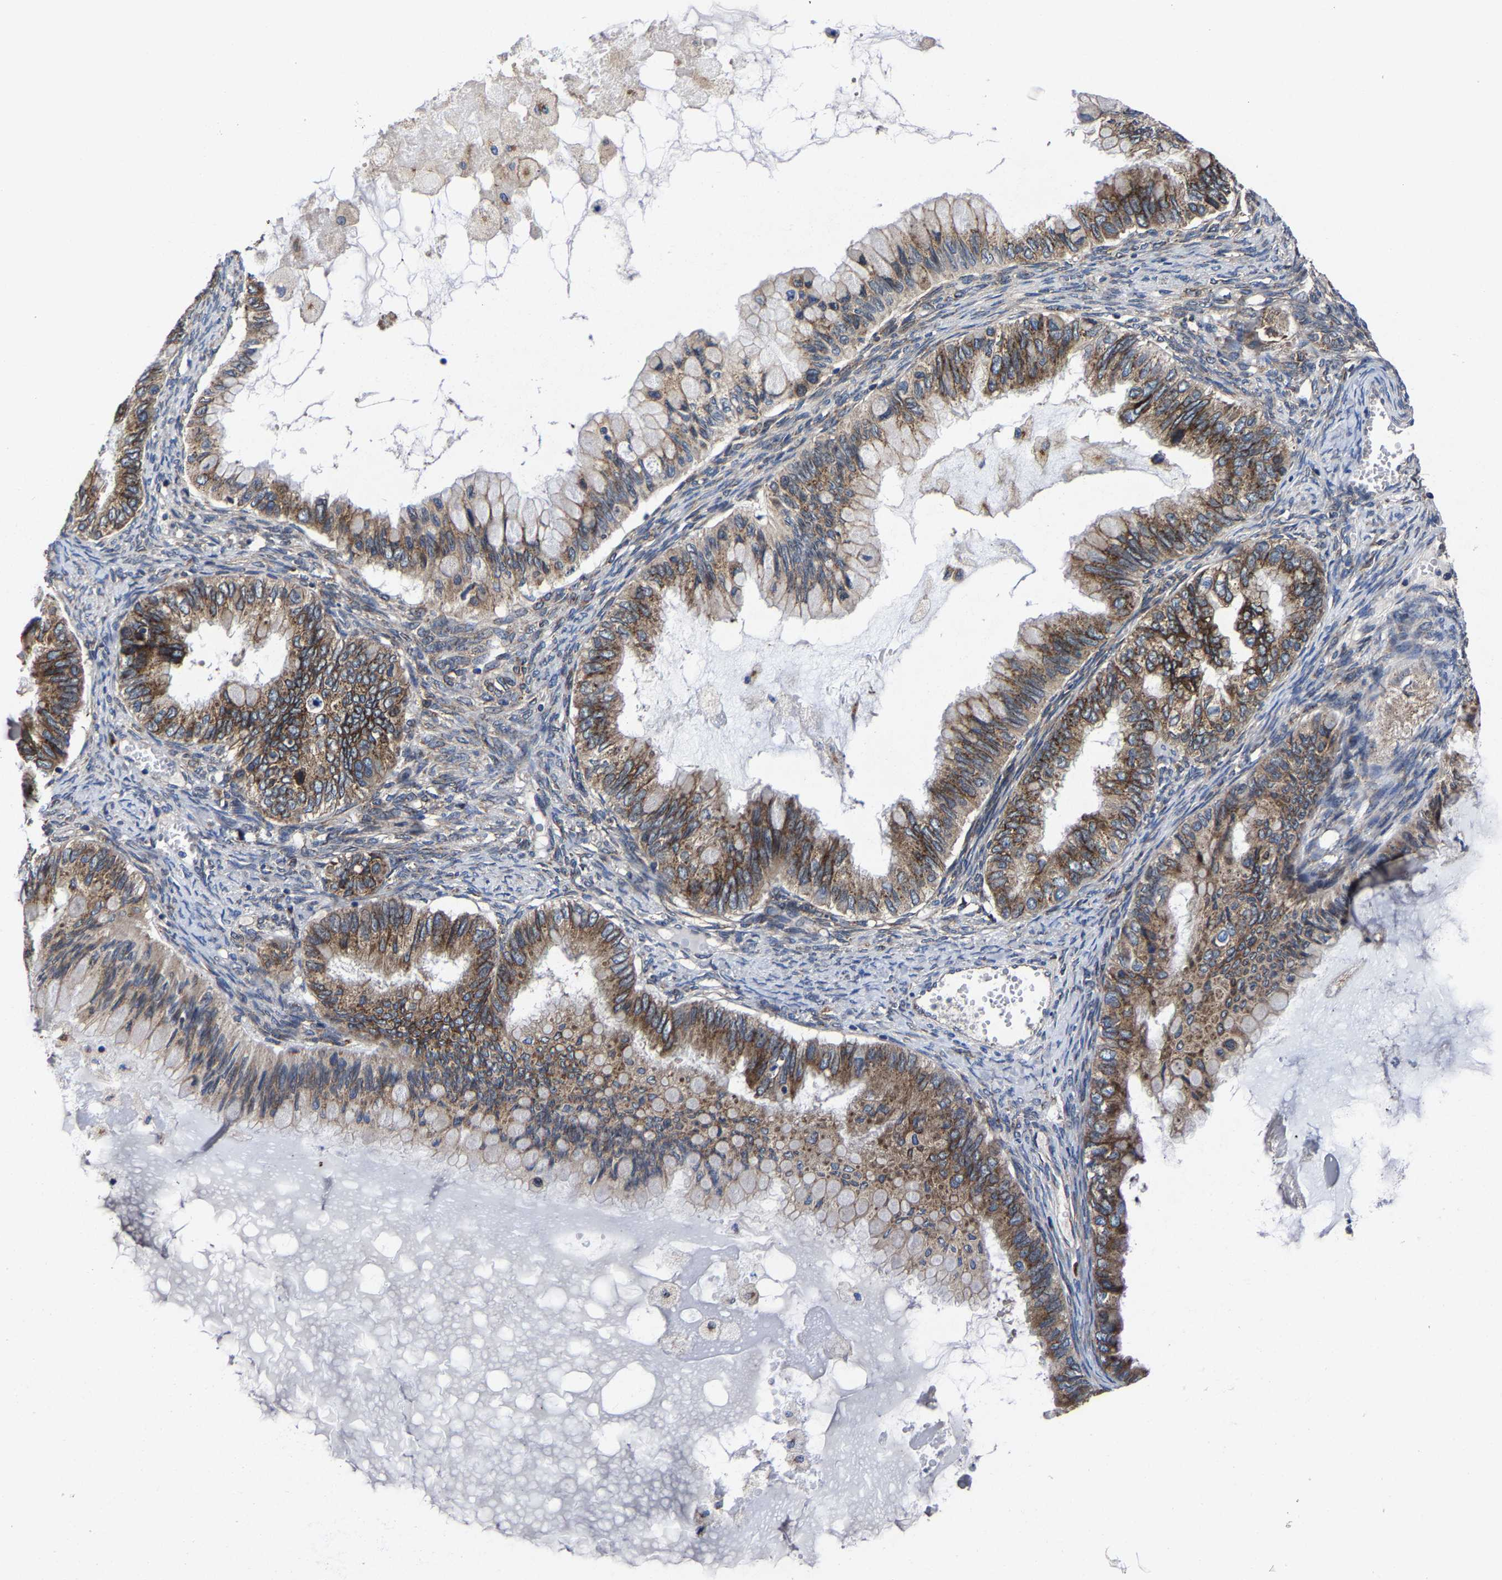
{"staining": {"intensity": "moderate", "quantity": ">75%", "location": "cytoplasmic/membranous"}, "tissue": "ovarian cancer", "cell_type": "Tumor cells", "image_type": "cancer", "snomed": [{"axis": "morphology", "description": "Cystadenocarcinoma, mucinous, NOS"}, {"axis": "topography", "description": "Ovary"}], "caption": "DAB (3,3'-diaminobenzidine) immunohistochemical staining of ovarian cancer (mucinous cystadenocarcinoma) shows moderate cytoplasmic/membranous protein expression in about >75% of tumor cells. Immunohistochemistry stains the protein of interest in brown and the nuclei are stained blue.", "gene": "EBAG9", "patient": {"sex": "female", "age": 80}}